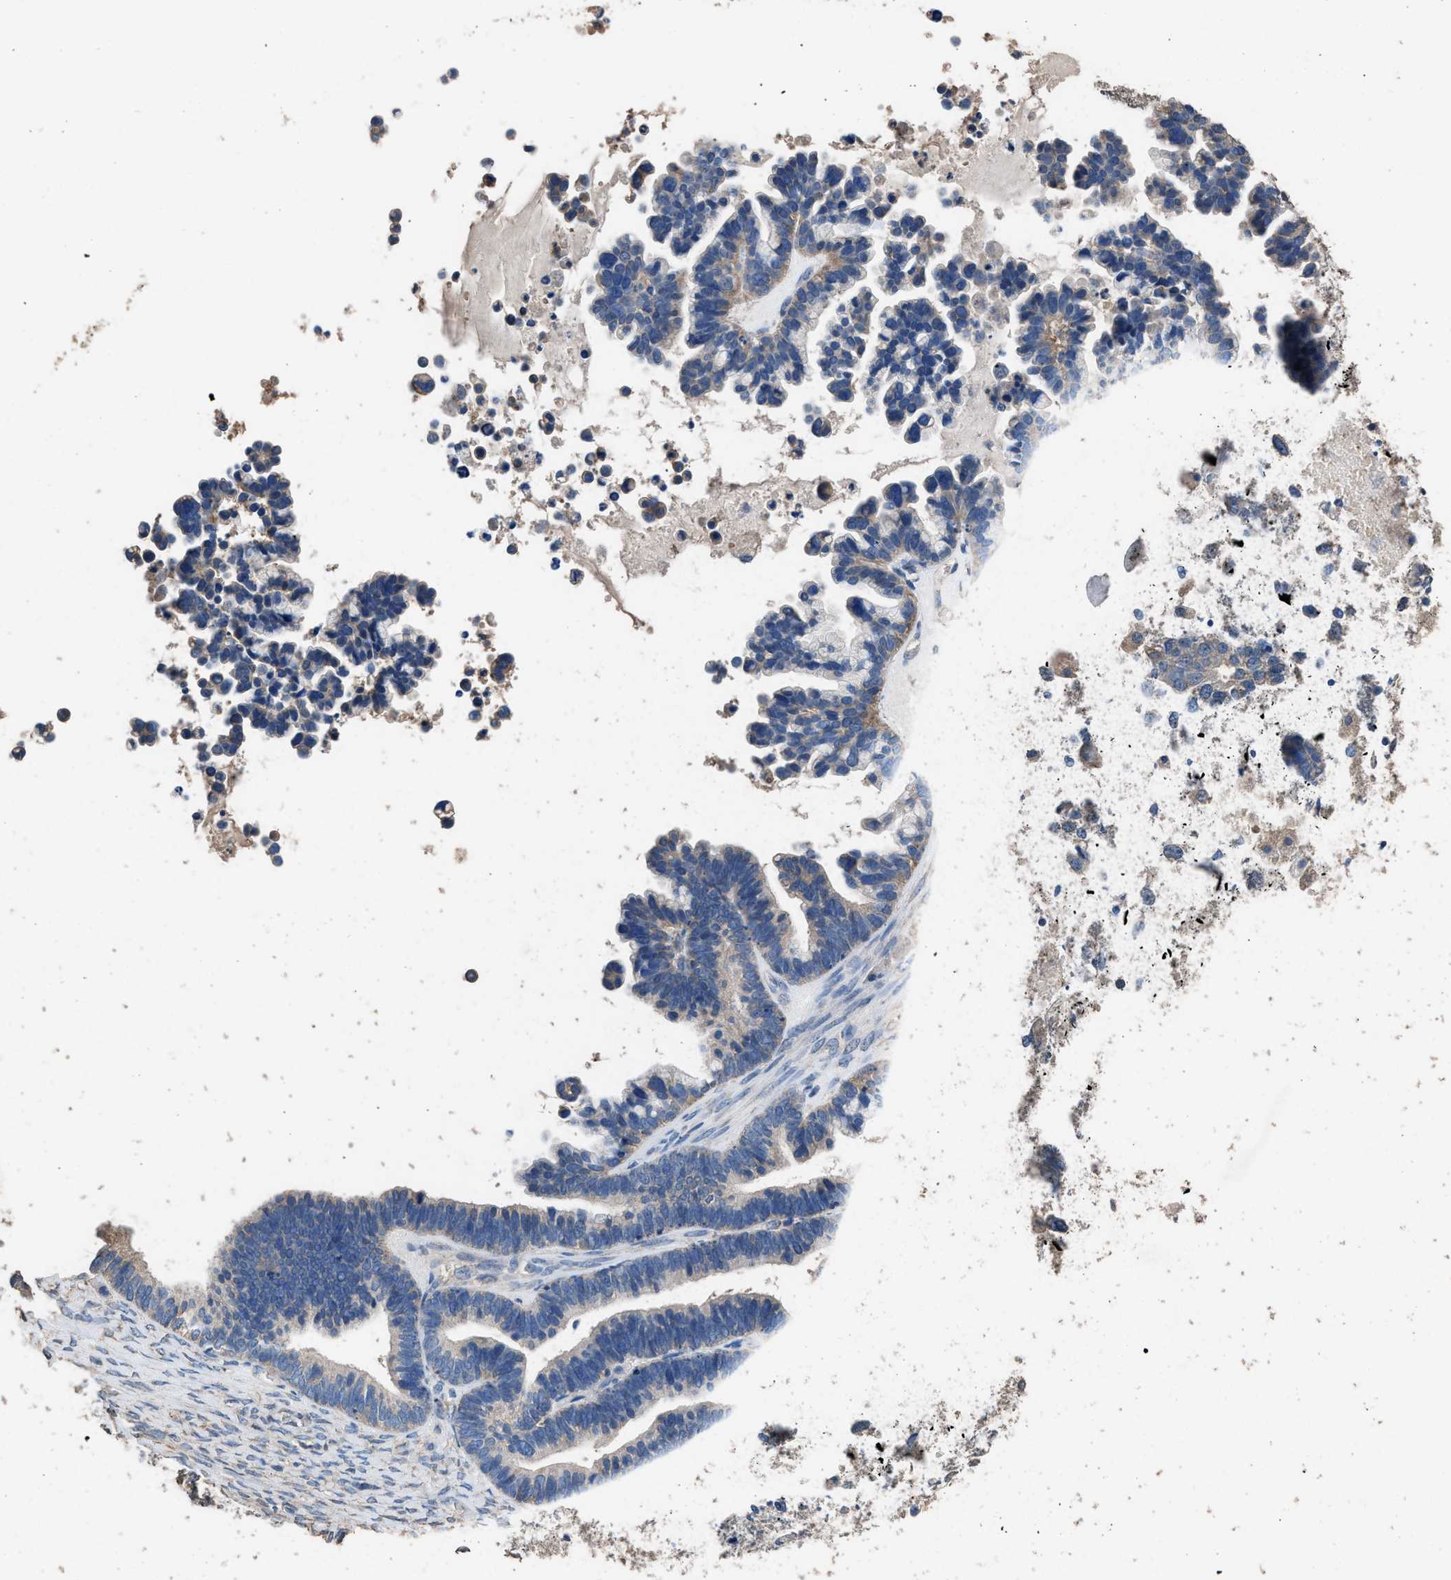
{"staining": {"intensity": "weak", "quantity": "25%-75%", "location": "cytoplasmic/membranous"}, "tissue": "ovarian cancer", "cell_type": "Tumor cells", "image_type": "cancer", "snomed": [{"axis": "morphology", "description": "Cystadenocarcinoma, serous, NOS"}, {"axis": "topography", "description": "Ovary"}], "caption": "The micrograph shows staining of ovarian cancer, revealing weak cytoplasmic/membranous protein expression (brown color) within tumor cells.", "gene": "ITSN1", "patient": {"sex": "female", "age": 56}}